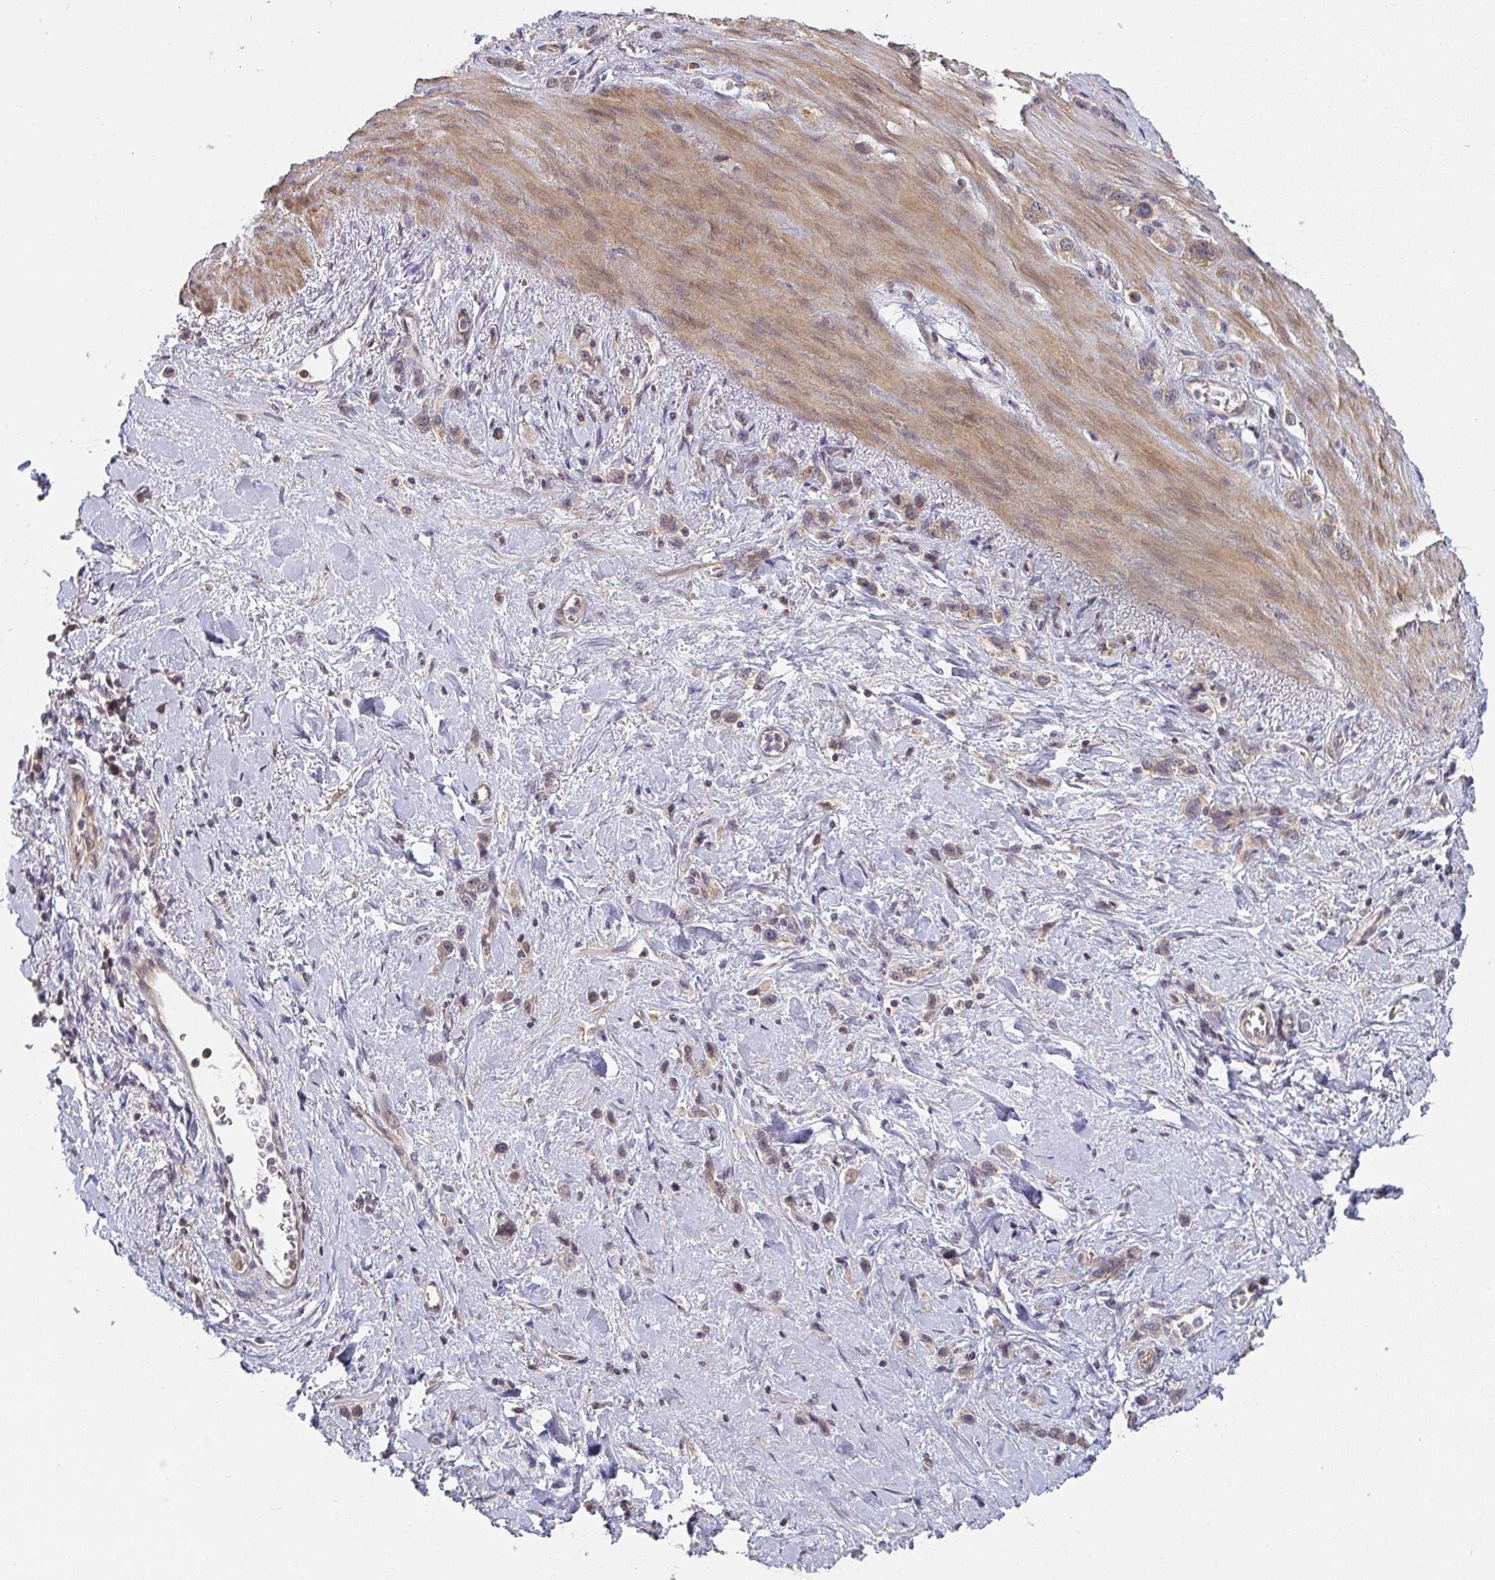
{"staining": {"intensity": "weak", "quantity": ">75%", "location": "cytoplasmic/membranous"}, "tissue": "stomach cancer", "cell_type": "Tumor cells", "image_type": "cancer", "snomed": [{"axis": "morphology", "description": "Adenocarcinoma, NOS"}, {"axis": "topography", "description": "Stomach"}], "caption": "An immunohistochemistry (IHC) image of neoplastic tissue is shown. Protein staining in brown highlights weak cytoplasmic/membranous positivity in adenocarcinoma (stomach) within tumor cells.", "gene": "RANGRF", "patient": {"sex": "female", "age": 65}}